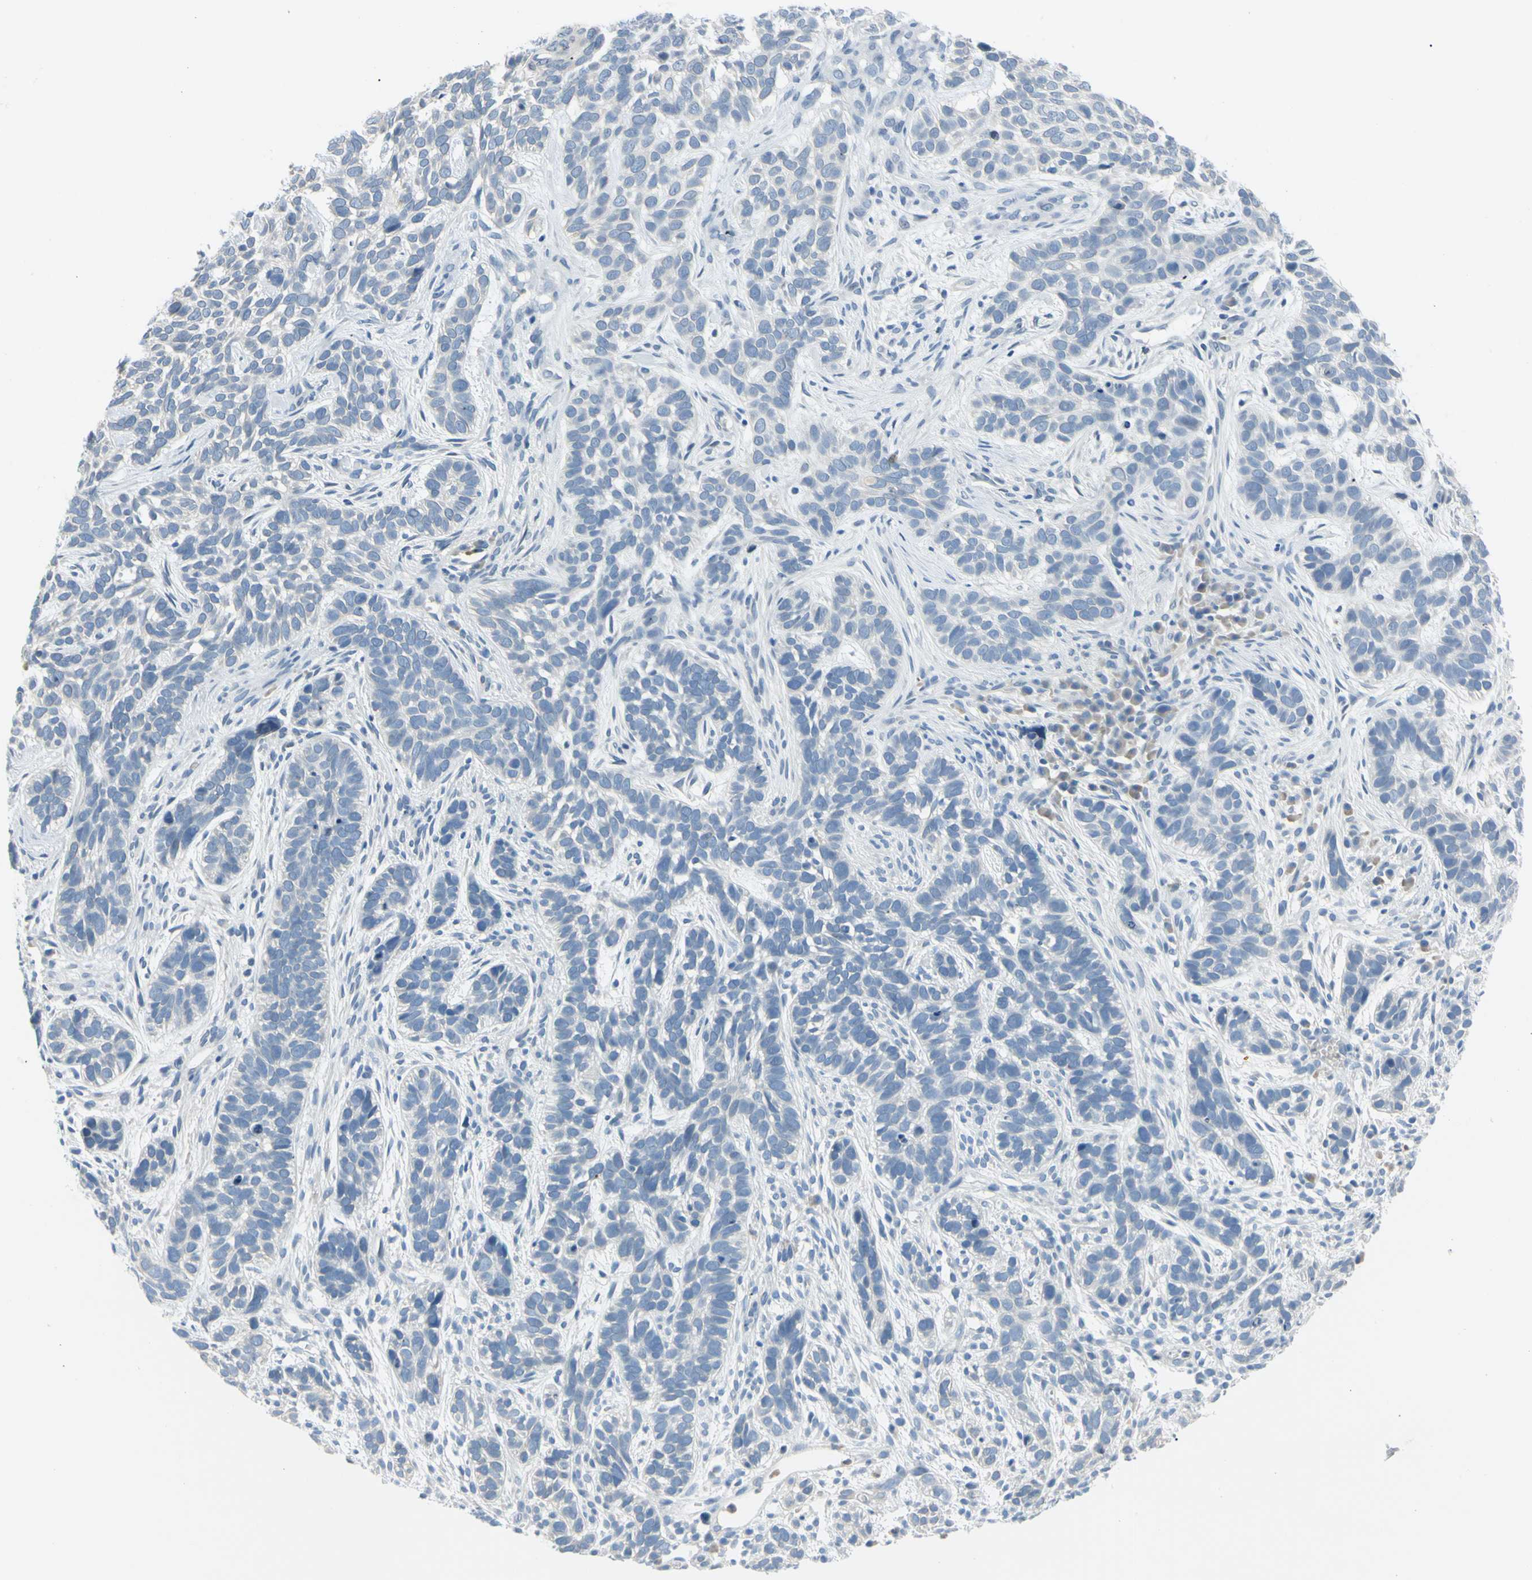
{"staining": {"intensity": "negative", "quantity": "none", "location": "none"}, "tissue": "skin cancer", "cell_type": "Tumor cells", "image_type": "cancer", "snomed": [{"axis": "morphology", "description": "Basal cell carcinoma"}, {"axis": "topography", "description": "Skin"}], "caption": "High power microscopy histopathology image of an immunohistochemistry (IHC) histopathology image of skin cancer, revealing no significant expression in tumor cells. The staining is performed using DAB (3,3'-diaminobenzidine) brown chromogen with nuclei counter-stained in using hematoxylin.", "gene": "DCT", "patient": {"sex": "male", "age": 87}}